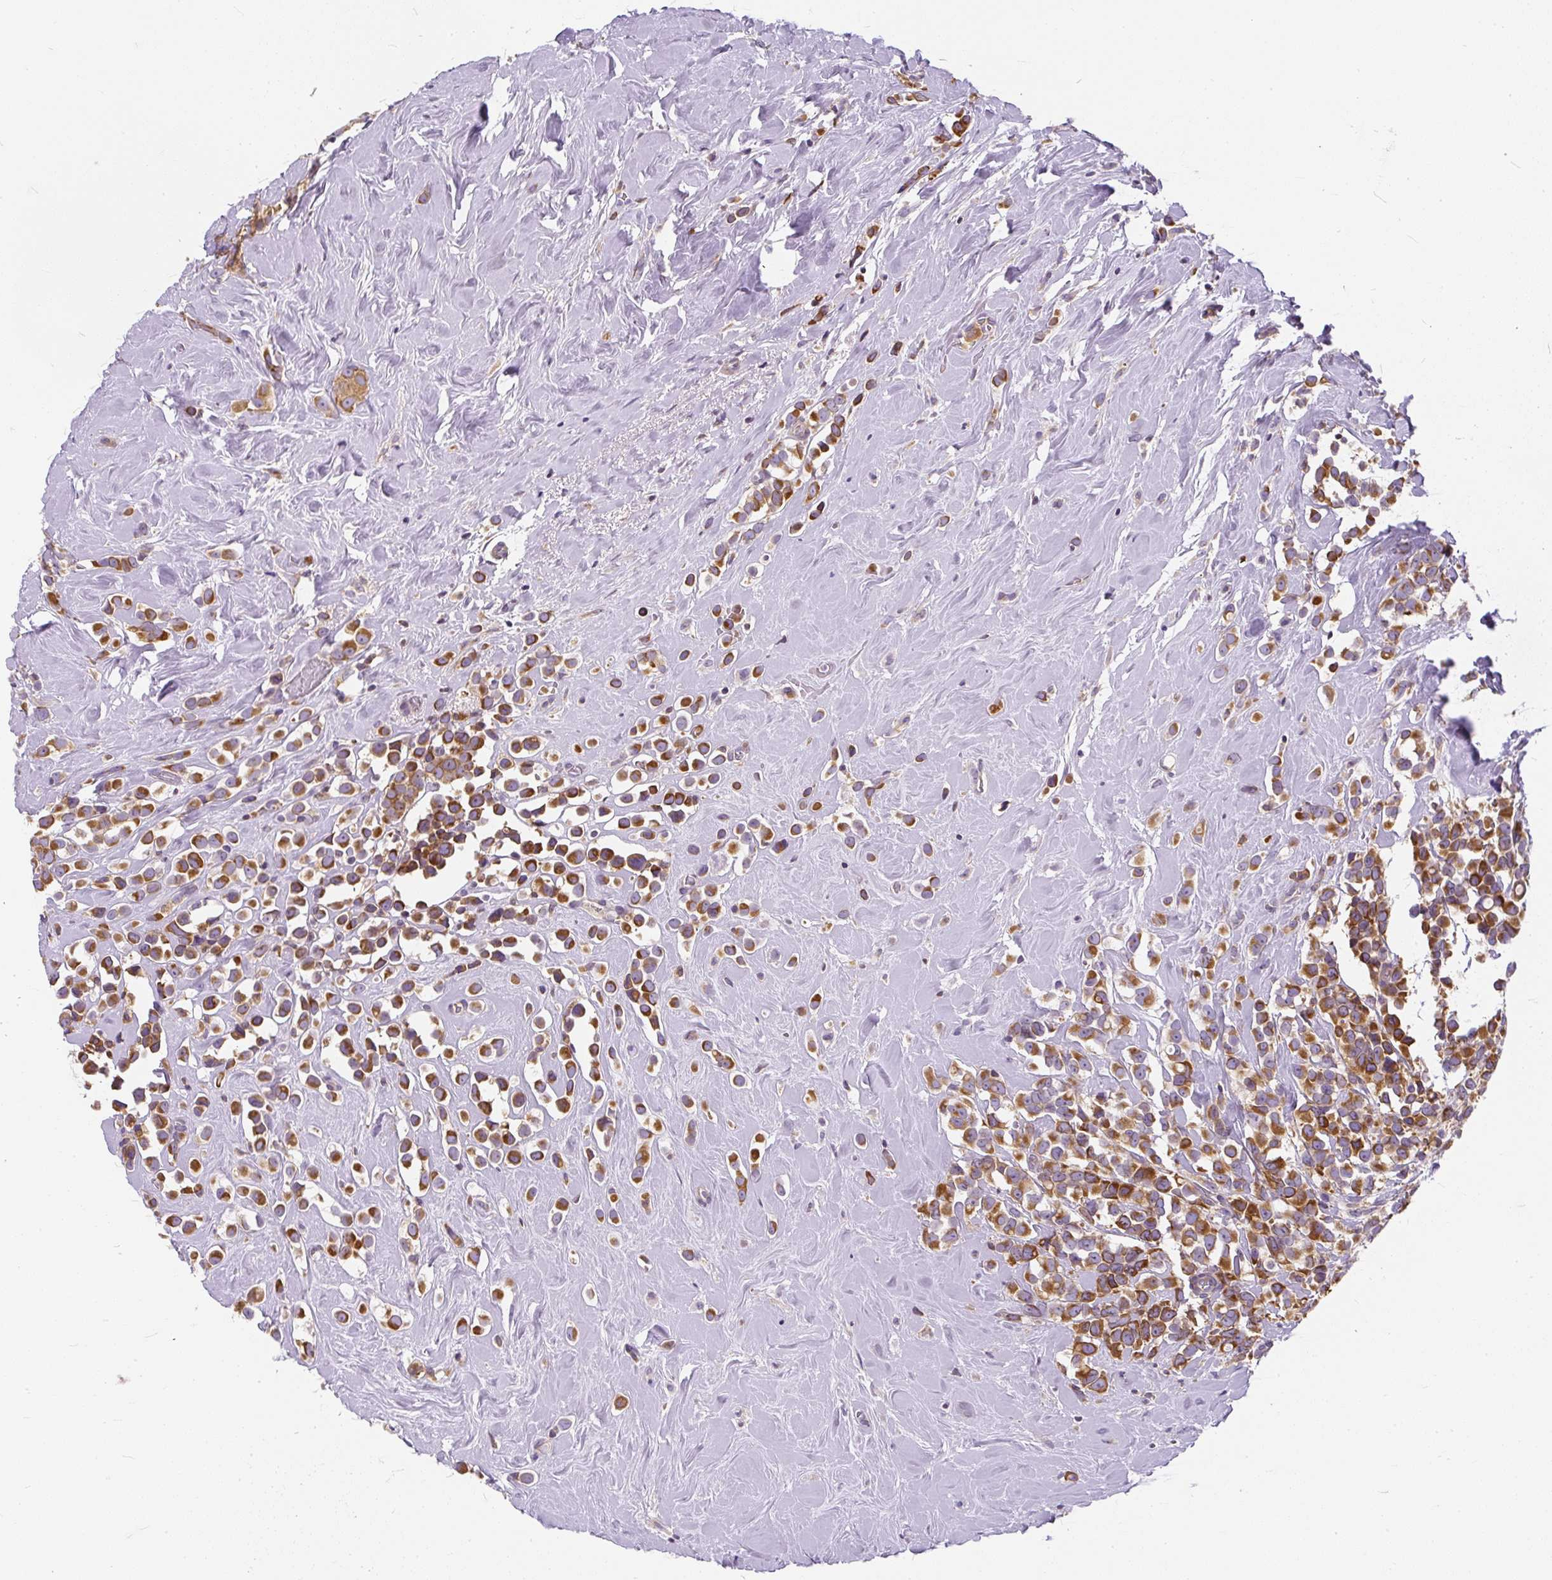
{"staining": {"intensity": "strong", "quantity": ">75%", "location": "cytoplasmic/membranous"}, "tissue": "breast cancer", "cell_type": "Tumor cells", "image_type": "cancer", "snomed": [{"axis": "morphology", "description": "Duct carcinoma"}, {"axis": "topography", "description": "Breast"}], "caption": "The image displays staining of intraductal carcinoma (breast), revealing strong cytoplasmic/membranous protein expression (brown color) within tumor cells.", "gene": "CYP20A1", "patient": {"sex": "female", "age": 80}}